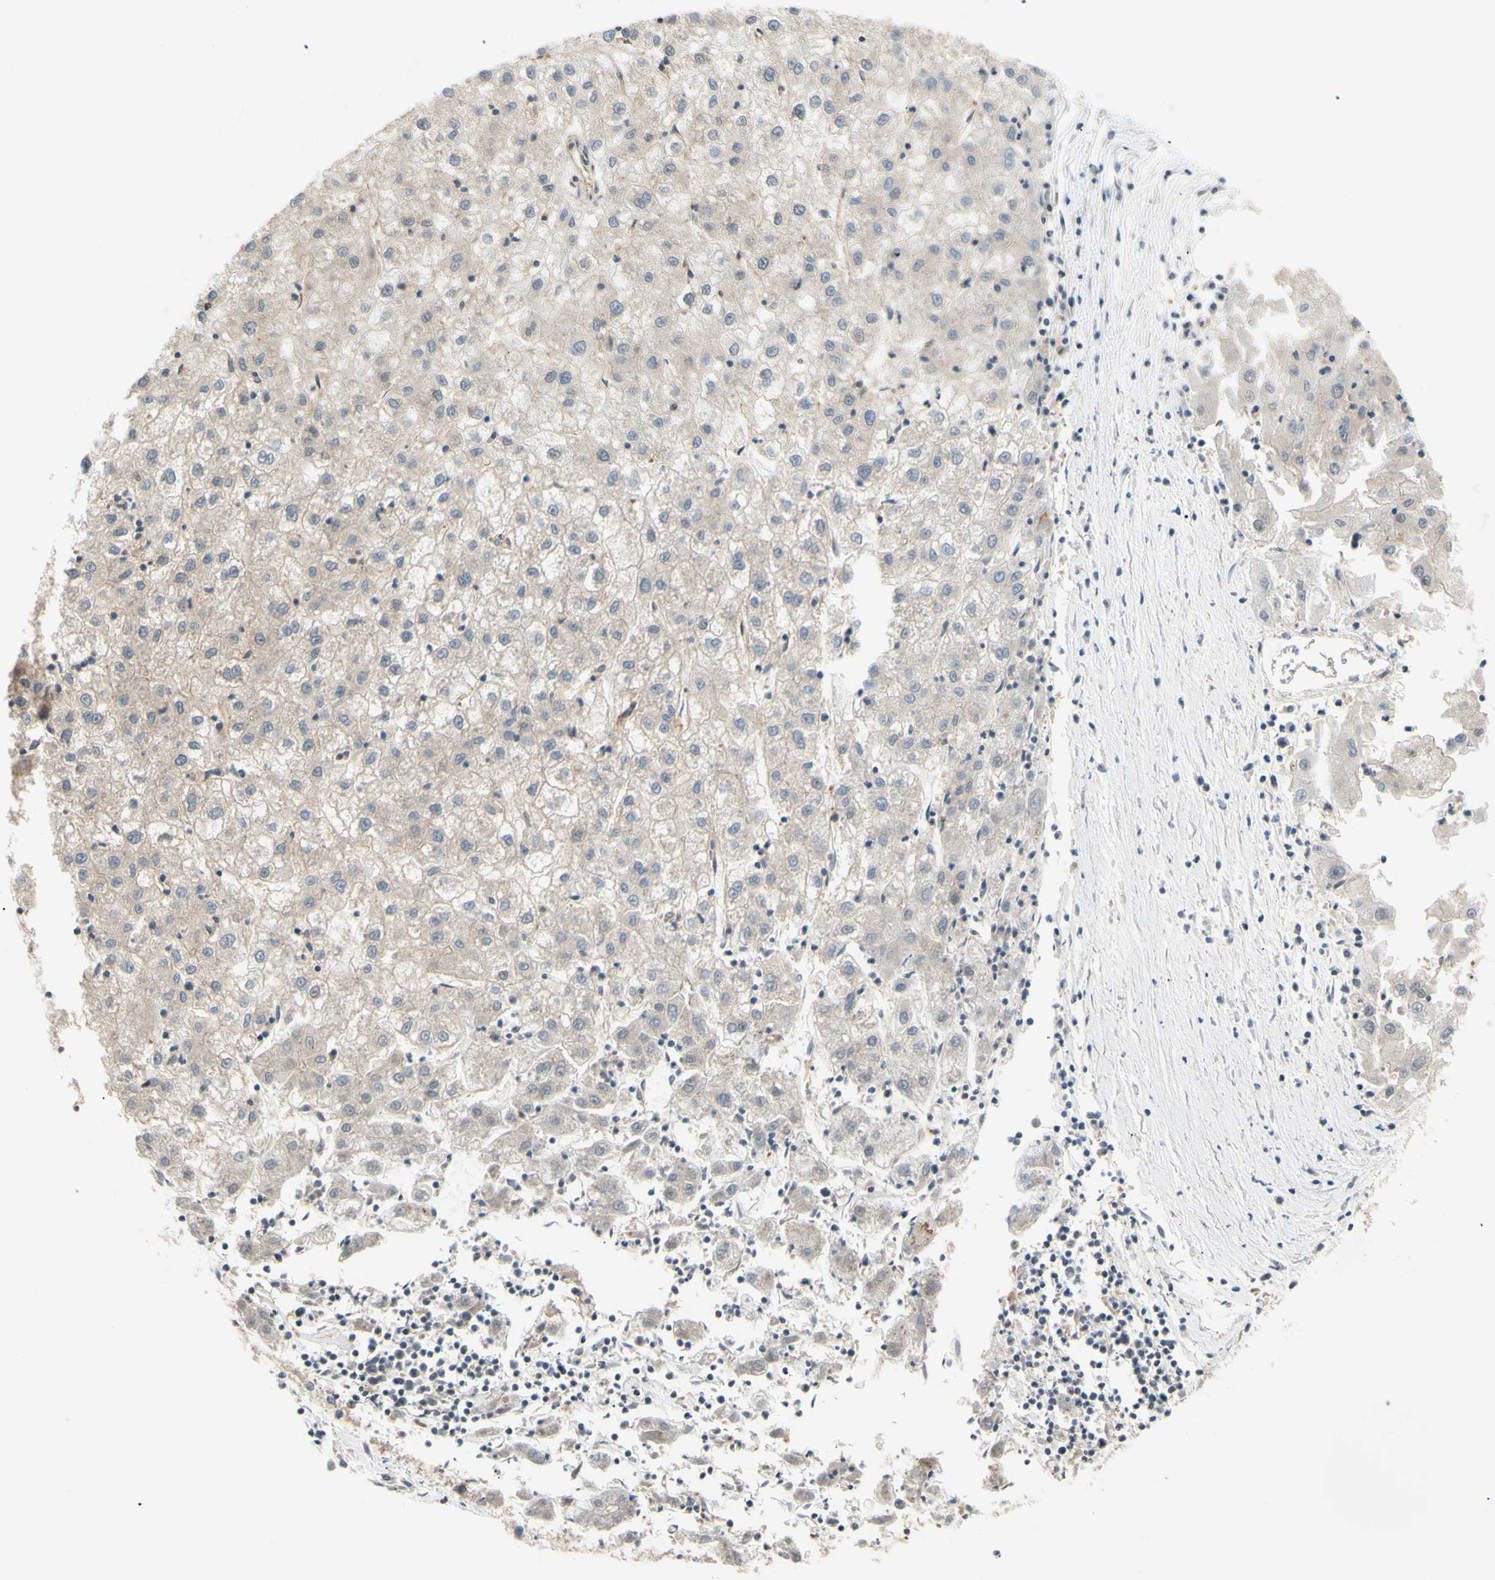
{"staining": {"intensity": "negative", "quantity": "none", "location": "none"}, "tissue": "liver cancer", "cell_type": "Tumor cells", "image_type": "cancer", "snomed": [{"axis": "morphology", "description": "Carcinoma, Hepatocellular, NOS"}, {"axis": "topography", "description": "Liver"}], "caption": "IHC photomicrograph of human liver cancer (hepatocellular carcinoma) stained for a protein (brown), which exhibits no expression in tumor cells.", "gene": "DYNLRB1", "patient": {"sex": "male", "age": 72}}